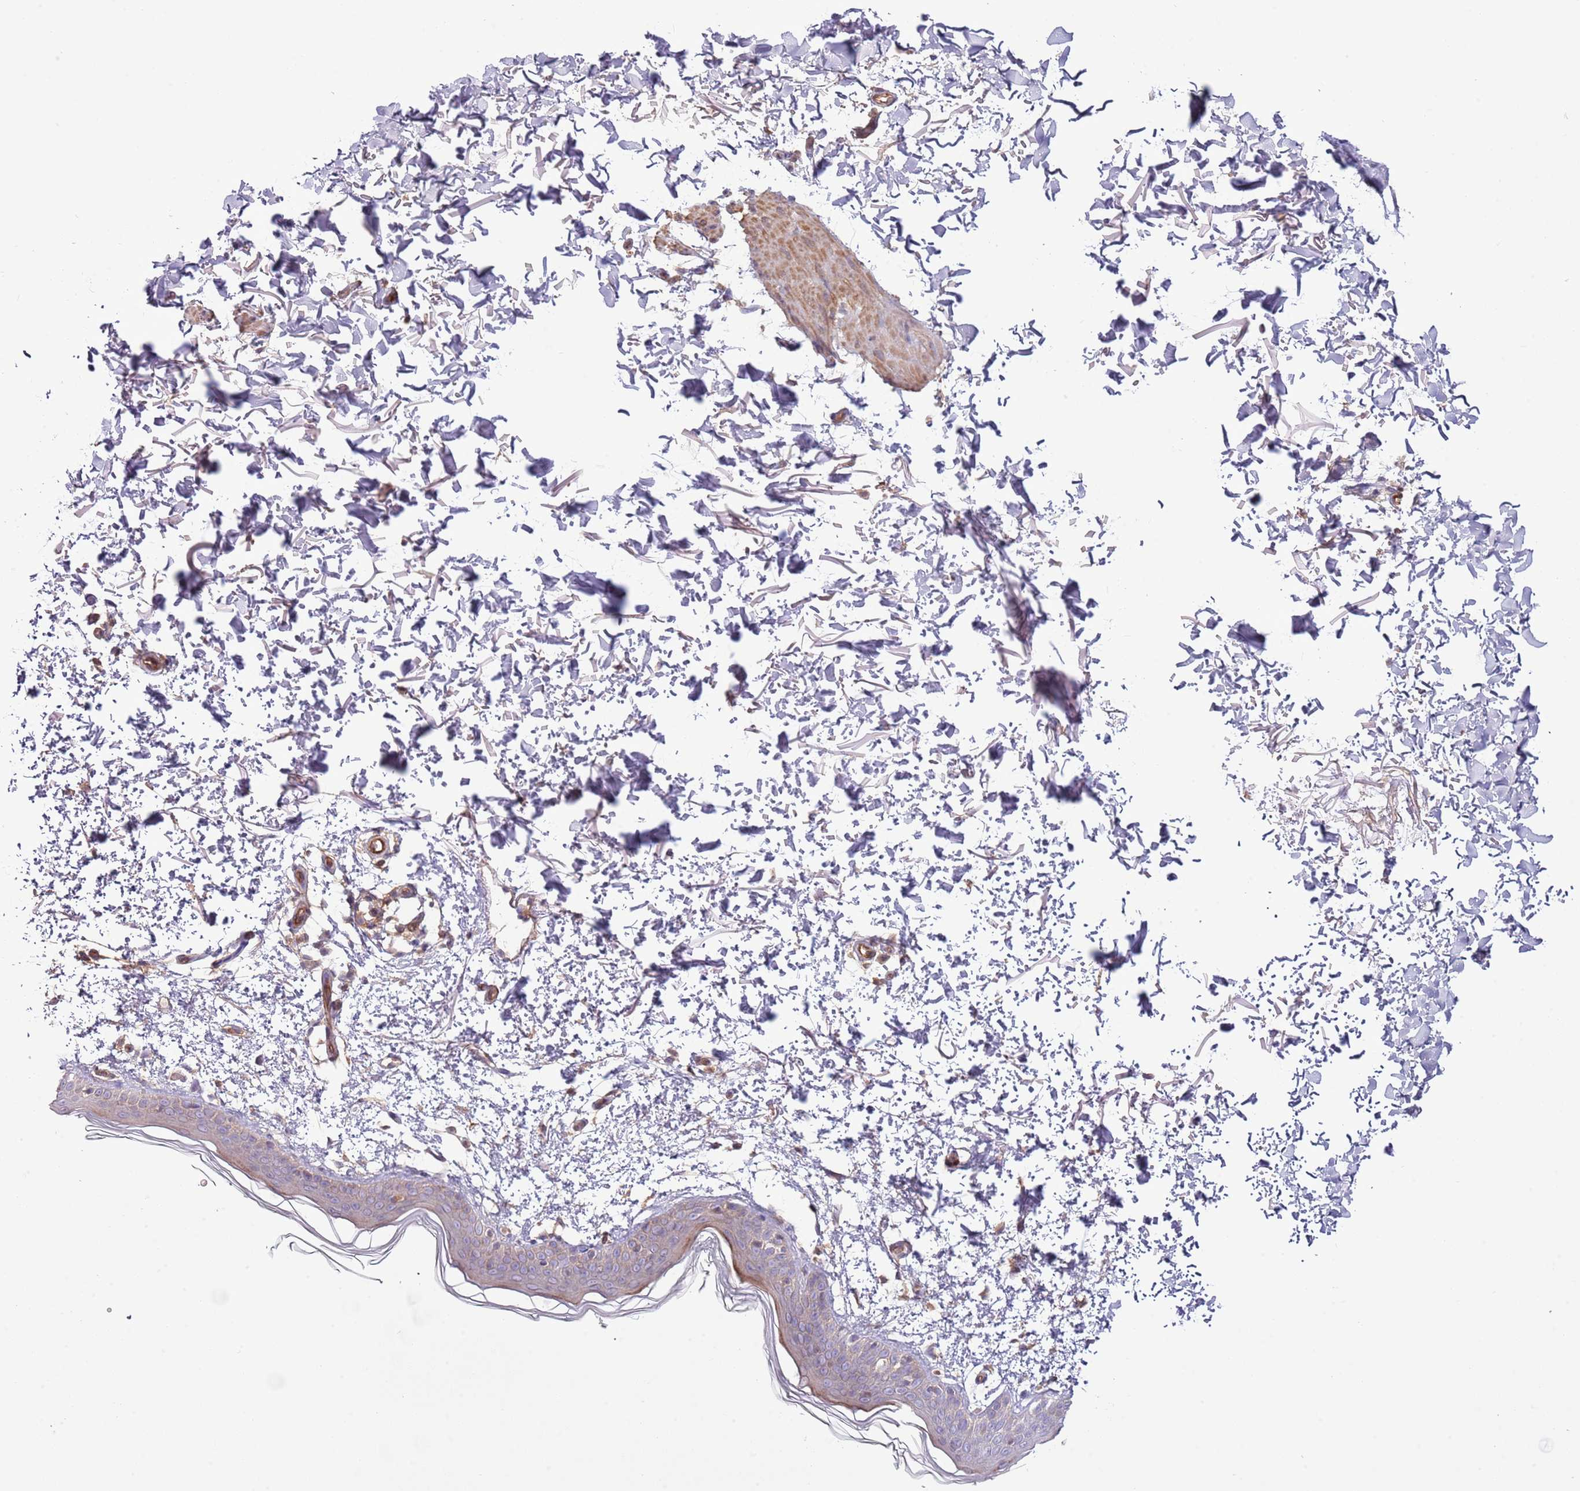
{"staining": {"intensity": "moderate", "quantity": ">75%", "location": "cytoplasmic/membranous"}, "tissue": "skin", "cell_type": "Fibroblasts", "image_type": "normal", "snomed": [{"axis": "morphology", "description": "Normal tissue, NOS"}, {"axis": "topography", "description": "Skin"}], "caption": "High-magnification brightfield microscopy of benign skin stained with DAB (3,3'-diaminobenzidine) (brown) and counterstained with hematoxylin (blue). fibroblasts exhibit moderate cytoplasmic/membranous staining is seen in about>75% of cells. (DAB (3,3'-diaminobenzidine) = brown stain, brightfield microscopy at high magnification).", "gene": "LPIN2", "patient": {"sex": "male", "age": 66}}